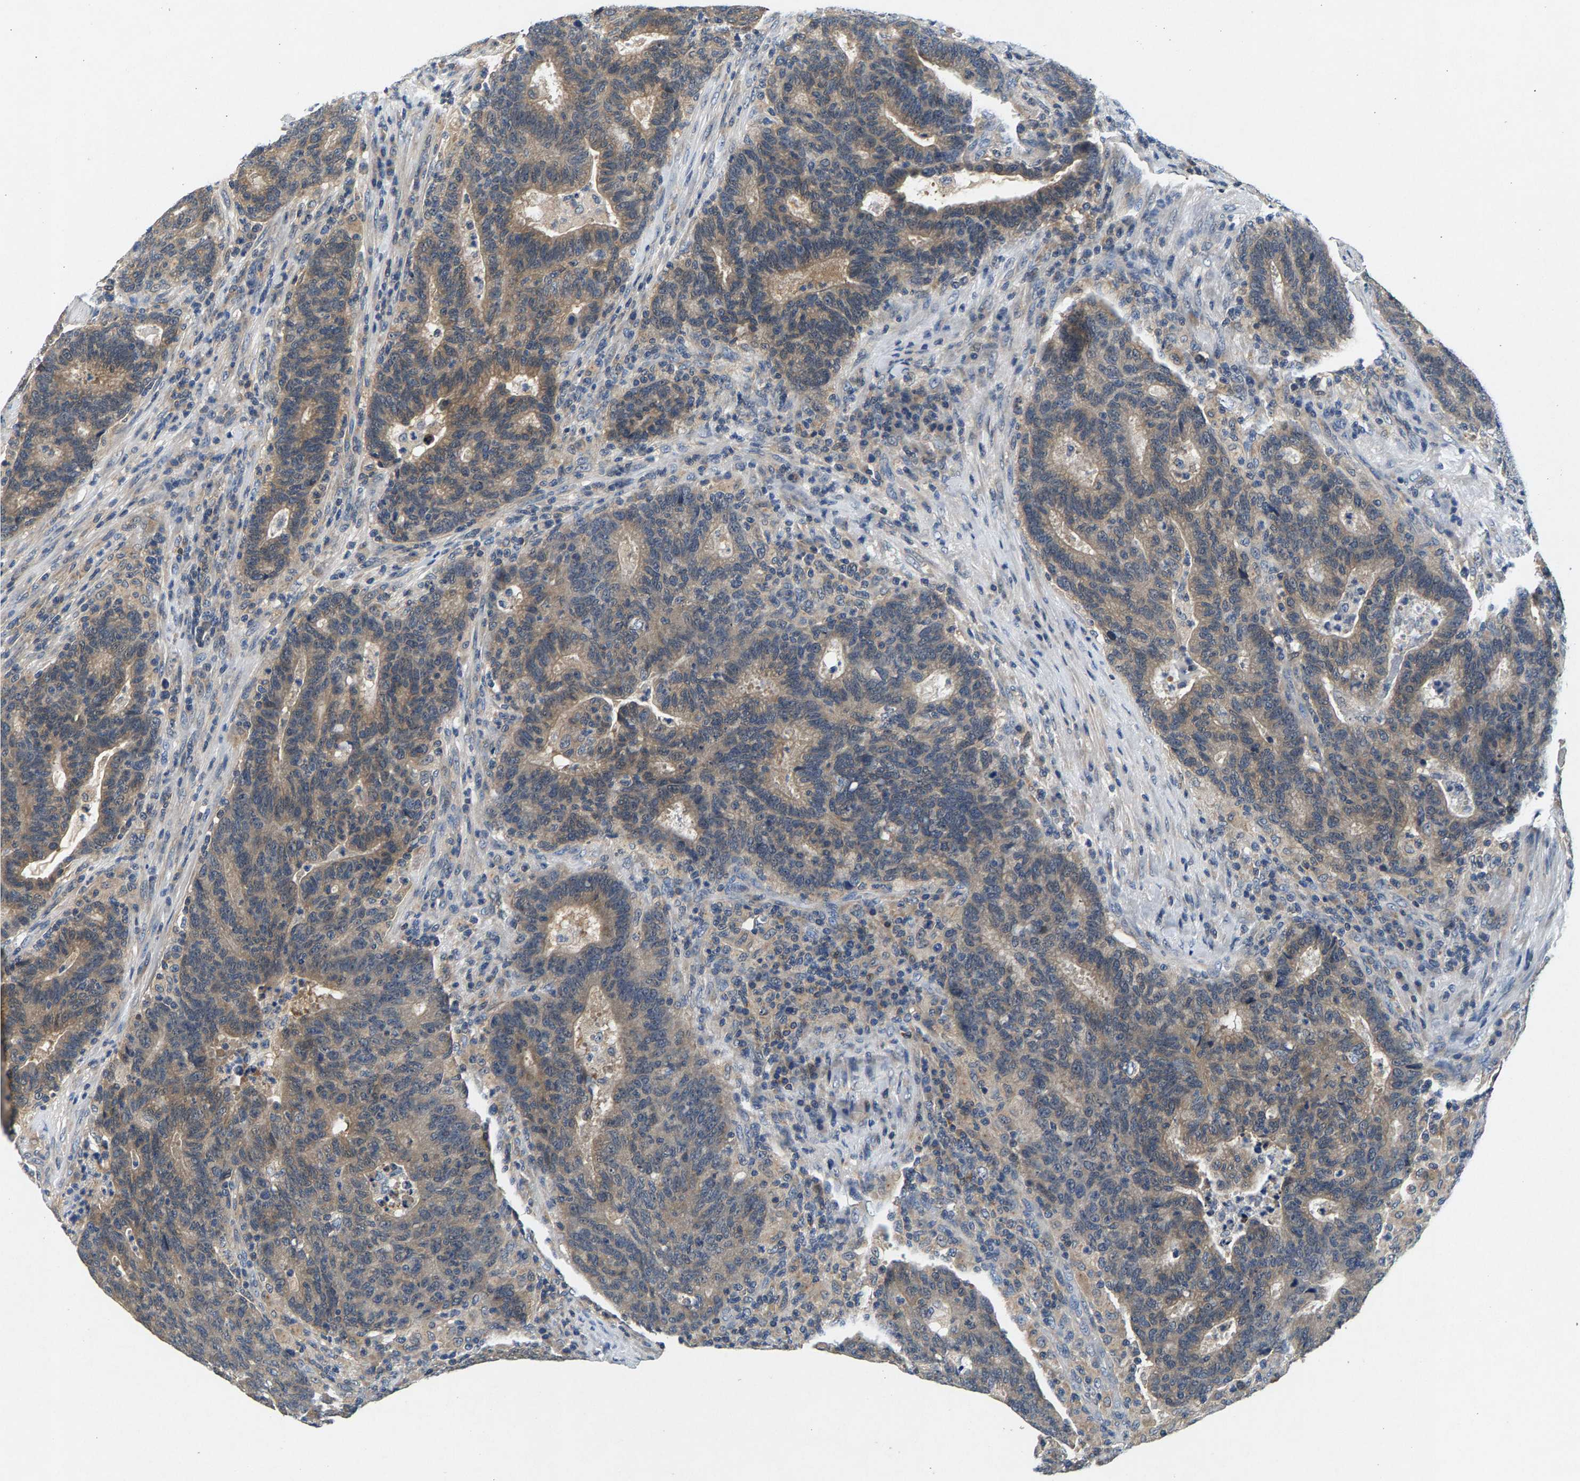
{"staining": {"intensity": "weak", "quantity": ">75%", "location": "cytoplasmic/membranous"}, "tissue": "colorectal cancer", "cell_type": "Tumor cells", "image_type": "cancer", "snomed": [{"axis": "morphology", "description": "Adenocarcinoma, NOS"}, {"axis": "topography", "description": "Colon"}], "caption": "Tumor cells reveal weak cytoplasmic/membranous expression in approximately >75% of cells in adenocarcinoma (colorectal).", "gene": "NT5C", "patient": {"sex": "female", "age": 75}}